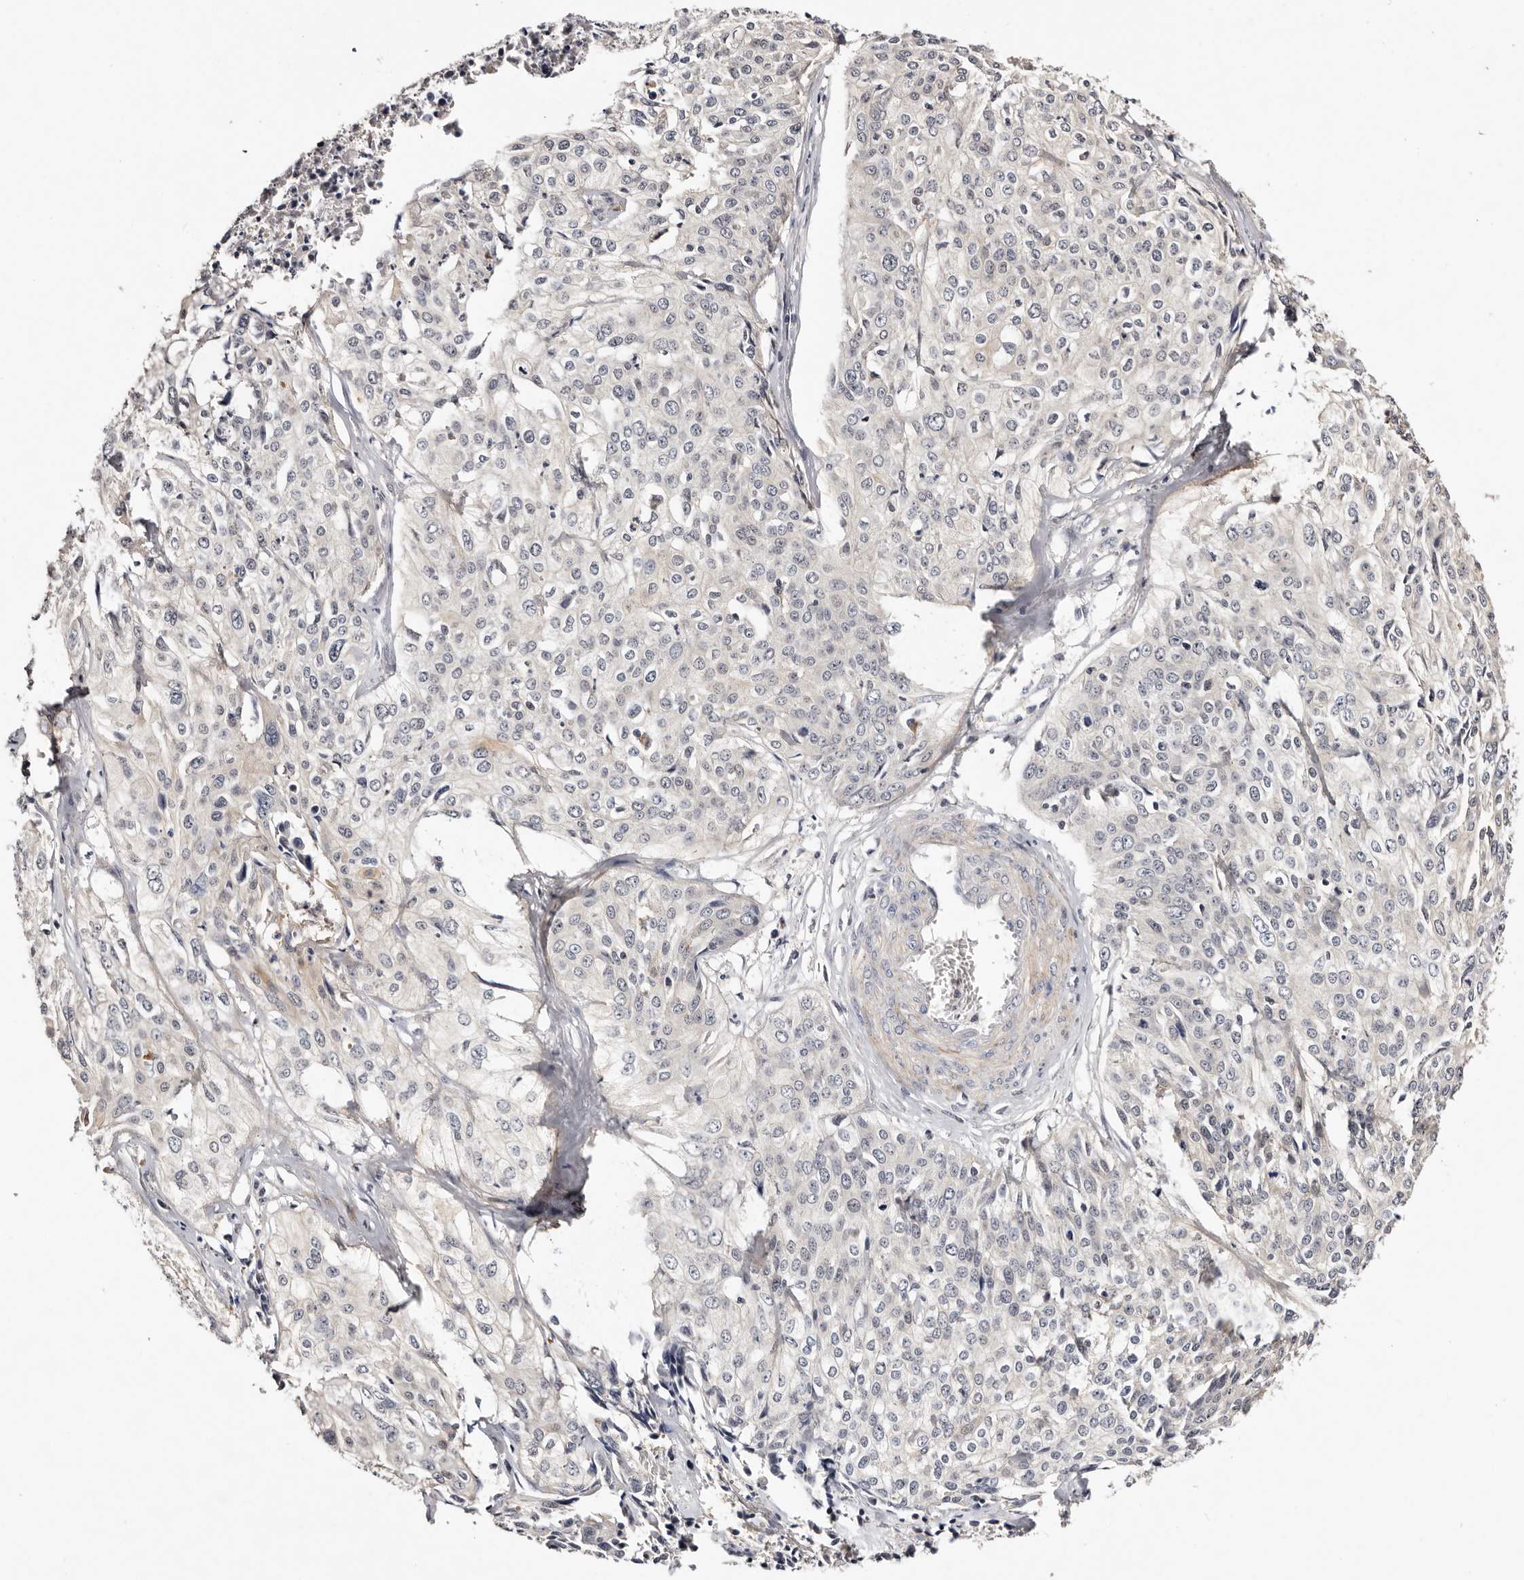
{"staining": {"intensity": "negative", "quantity": "none", "location": "none"}, "tissue": "cervical cancer", "cell_type": "Tumor cells", "image_type": "cancer", "snomed": [{"axis": "morphology", "description": "Squamous cell carcinoma, NOS"}, {"axis": "topography", "description": "Cervix"}], "caption": "This is a image of IHC staining of cervical squamous cell carcinoma, which shows no staining in tumor cells.", "gene": "MRPS33", "patient": {"sex": "female", "age": 31}}